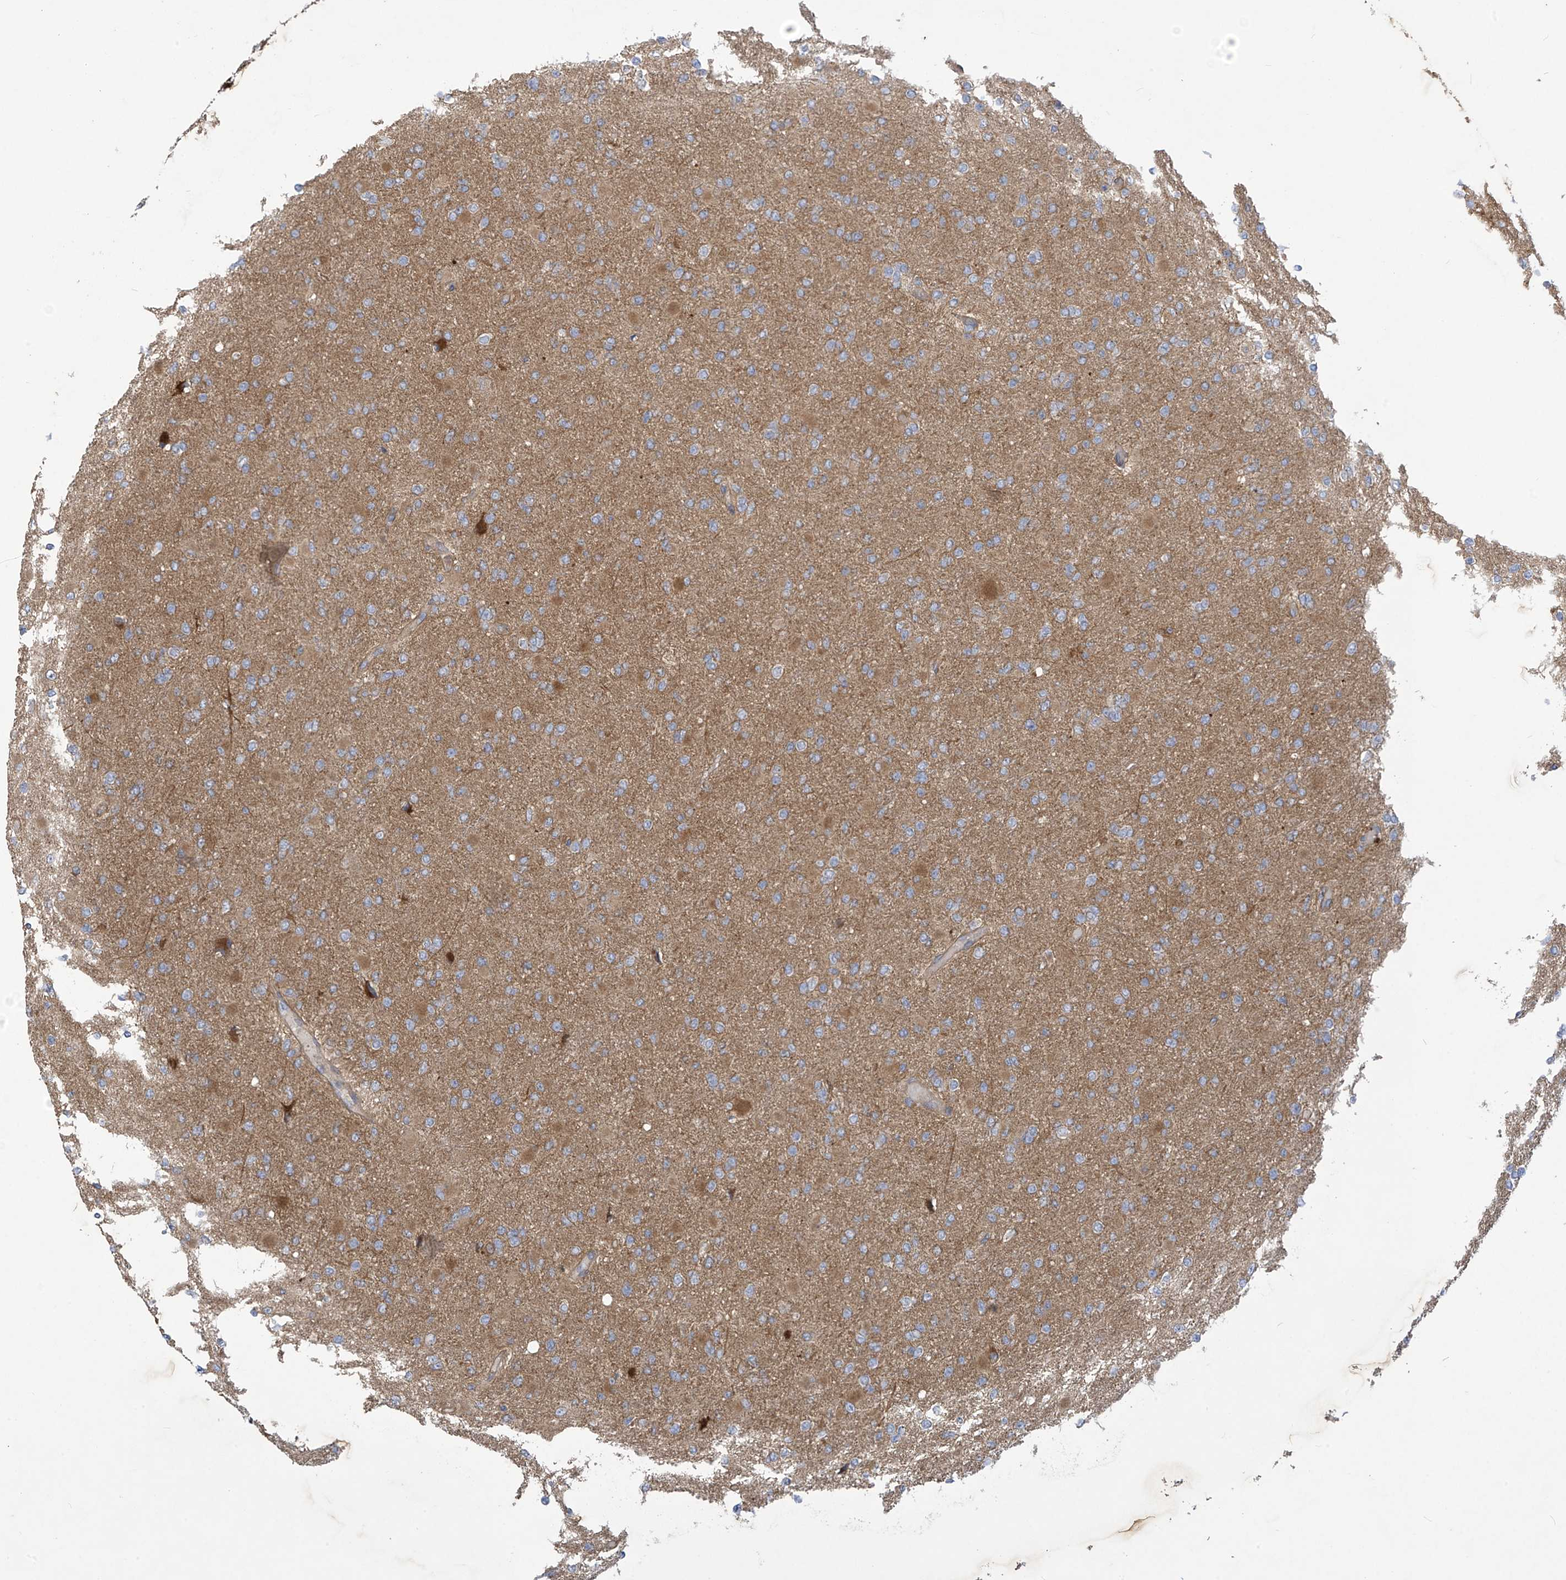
{"staining": {"intensity": "moderate", "quantity": "25%-75%", "location": "cytoplasmic/membranous"}, "tissue": "glioma", "cell_type": "Tumor cells", "image_type": "cancer", "snomed": [{"axis": "morphology", "description": "Glioma, malignant, High grade"}, {"axis": "topography", "description": "Cerebral cortex"}], "caption": "Protein positivity by IHC demonstrates moderate cytoplasmic/membranous staining in approximately 25%-75% of tumor cells in high-grade glioma (malignant).", "gene": "ADI1", "patient": {"sex": "female", "age": 36}}